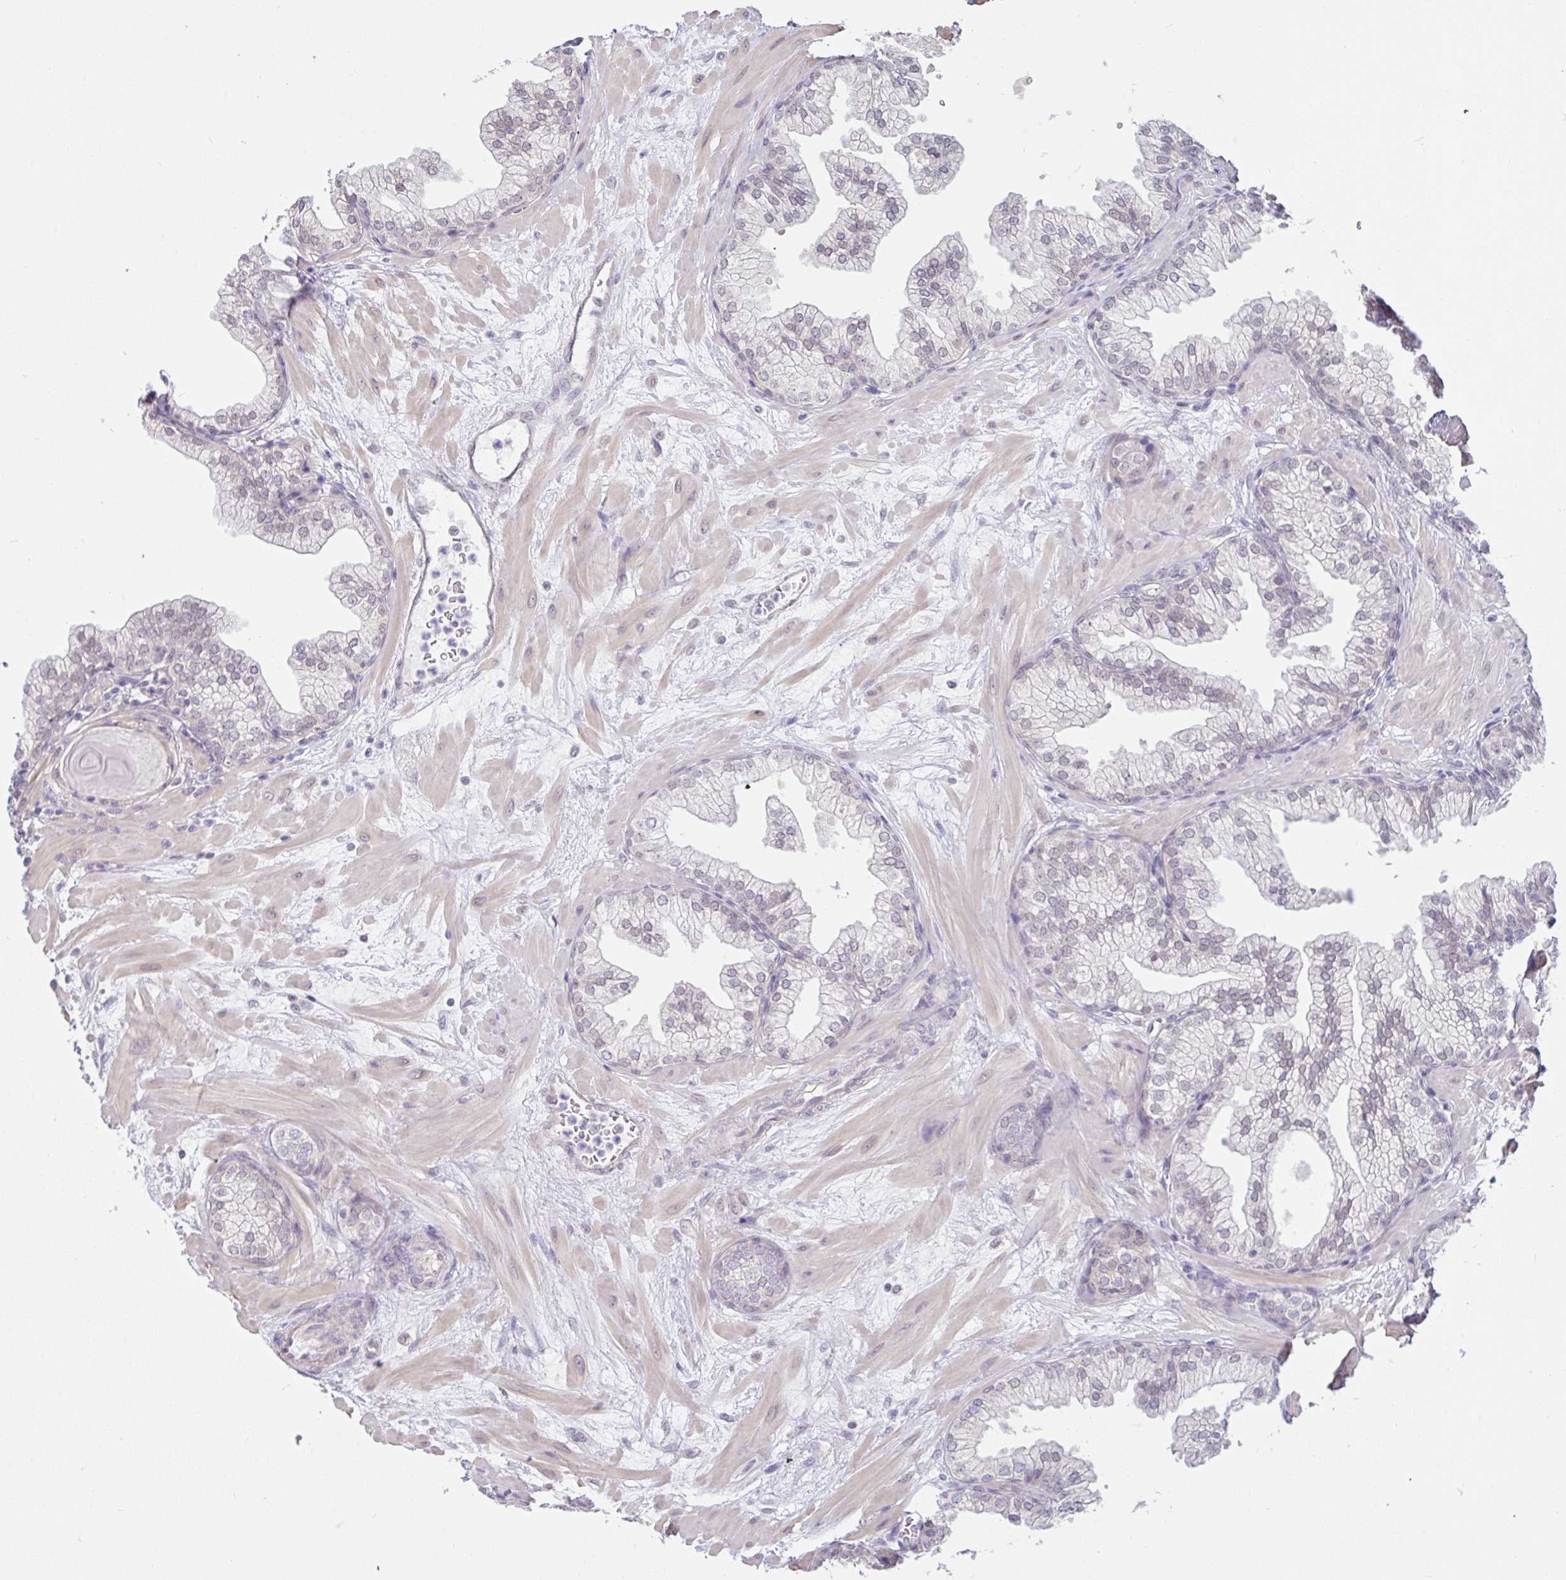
{"staining": {"intensity": "negative", "quantity": "none", "location": "none"}, "tissue": "prostate", "cell_type": "Glandular cells", "image_type": "normal", "snomed": [{"axis": "morphology", "description": "Normal tissue, NOS"}, {"axis": "topography", "description": "Prostate"}, {"axis": "topography", "description": "Peripheral nerve tissue"}], "caption": "The histopathology image reveals no significant expression in glandular cells of prostate. (Stains: DAB immunohistochemistry (IHC) with hematoxylin counter stain, Microscopy: brightfield microscopy at high magnification).", "gene": "HYPK", "patient": {"sex": "male", "age": 61}}